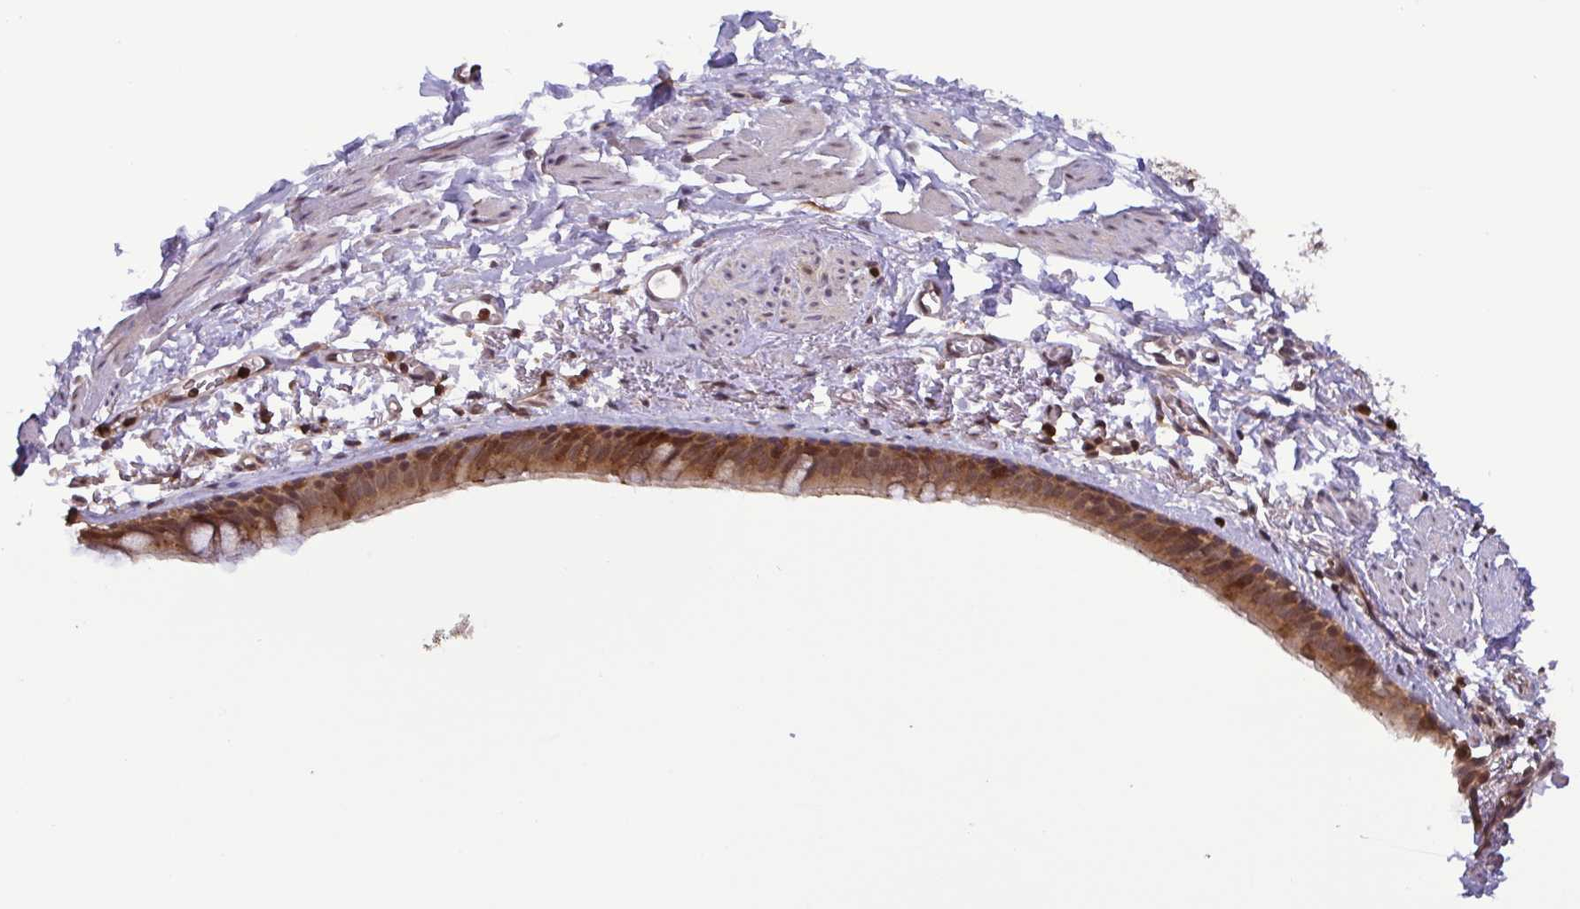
{"staining": {"intensity": "strong", "quantity": ">75%", "location": "cytoplasmic/membranous,nuclear"}, "tissue": "bronchus", "cell_type": "Respiratory epithelial cells", "image_type": "normal", "snomed": [{"axis": "morphology", "description": "Normal tissue, NOS"}, {"axis": "topography", "description": "Bronchus"}], "caption": "Brown immunohistochemical staining in normal bronchus demonstrates strong cytoplasmic/membranous,nuclear positivity in approximately >75% of respiratory epithelial cells.", "gene": "CHMP1B", "patient": {"sex": "male", "age": 67}}